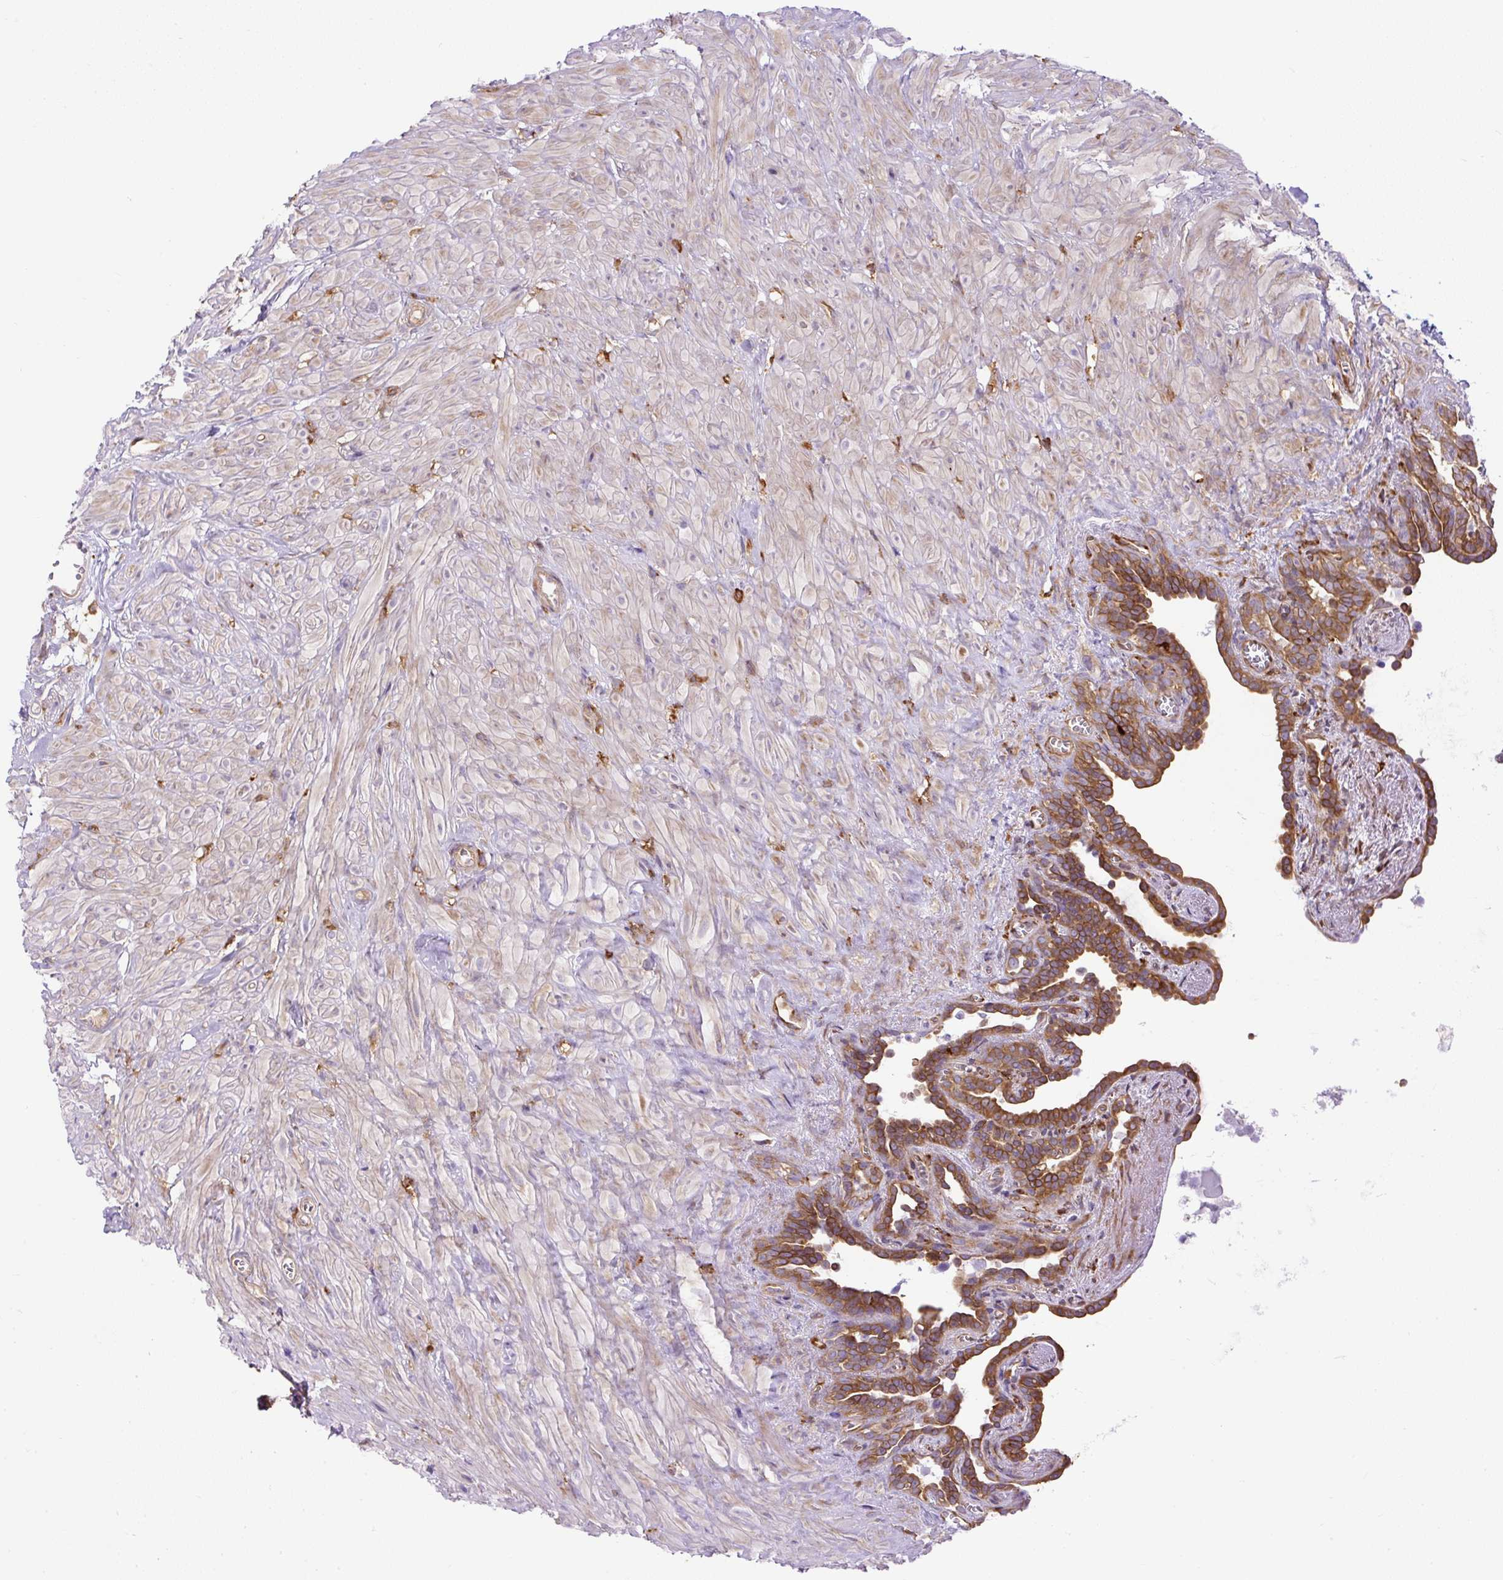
{"staining": {"intensity": "moderate", "quantity": "25%-75%", "location": "cytoplasmic/membranous"}, "tissue": "seminal vesicle", "cell_type": "Glandular cells", "image_type": "normal", "snomed": [{"axis": "morphology", "description": "Normal tissue, NOS"}, {"axis": "topography", "description": "Seminal veicle"}], "caption": "Immunohistochemistry (IHC) of normal seminal vesicle displays medium levels of moderate cytoplasmic/membranous positivity in about 25%-75% of glandular cells. The staining was performed using DAB, with brown indicating positive protein expression. Nuclei are stained blue with hematoxylin.", "gene": "MAP1S", "patient": {"sex": "male", "age": 76}}